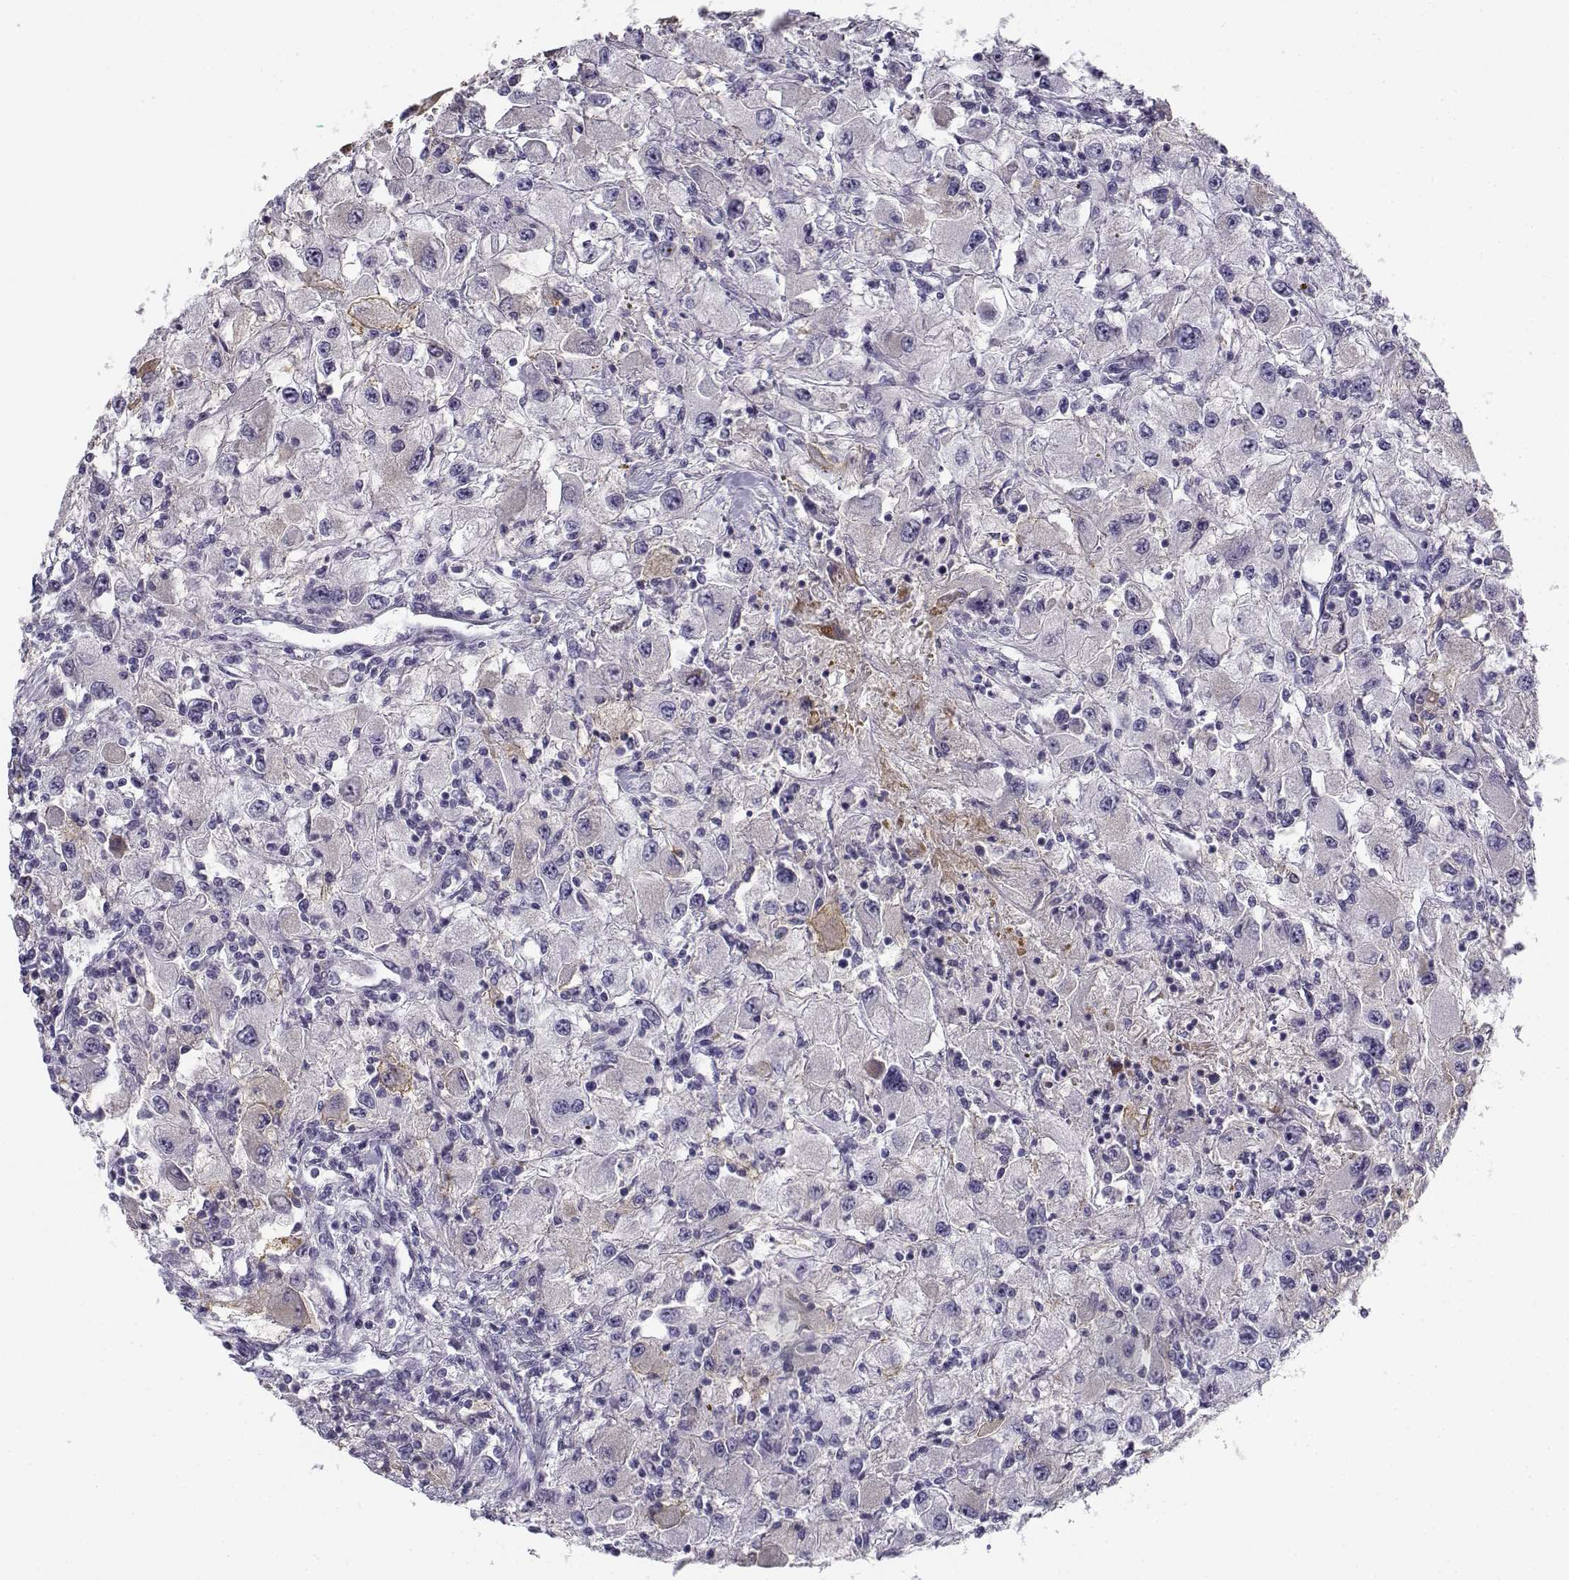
{"staining": {"intensity": "negative", "quantity": "none", "location": "none"}, "tissue": "renal cancer", "cell_type": "Tumor cells", "image_type": "cancer", "snomed": [{"axis": "morphology", "description": "Adenocarcinoma, NOS"}, {"axis": "topography", "description": "Kidney"}], "caption": "This micrograph is of renal cancer (adenocarcinoma) stained with immunohistochemistry to label a protein in brown with the nuclei are counter-stained blue. There is no positivity in tumor cells.", "gene": "CREB3L3", "patient": {"sex": "female", "age": 67}}